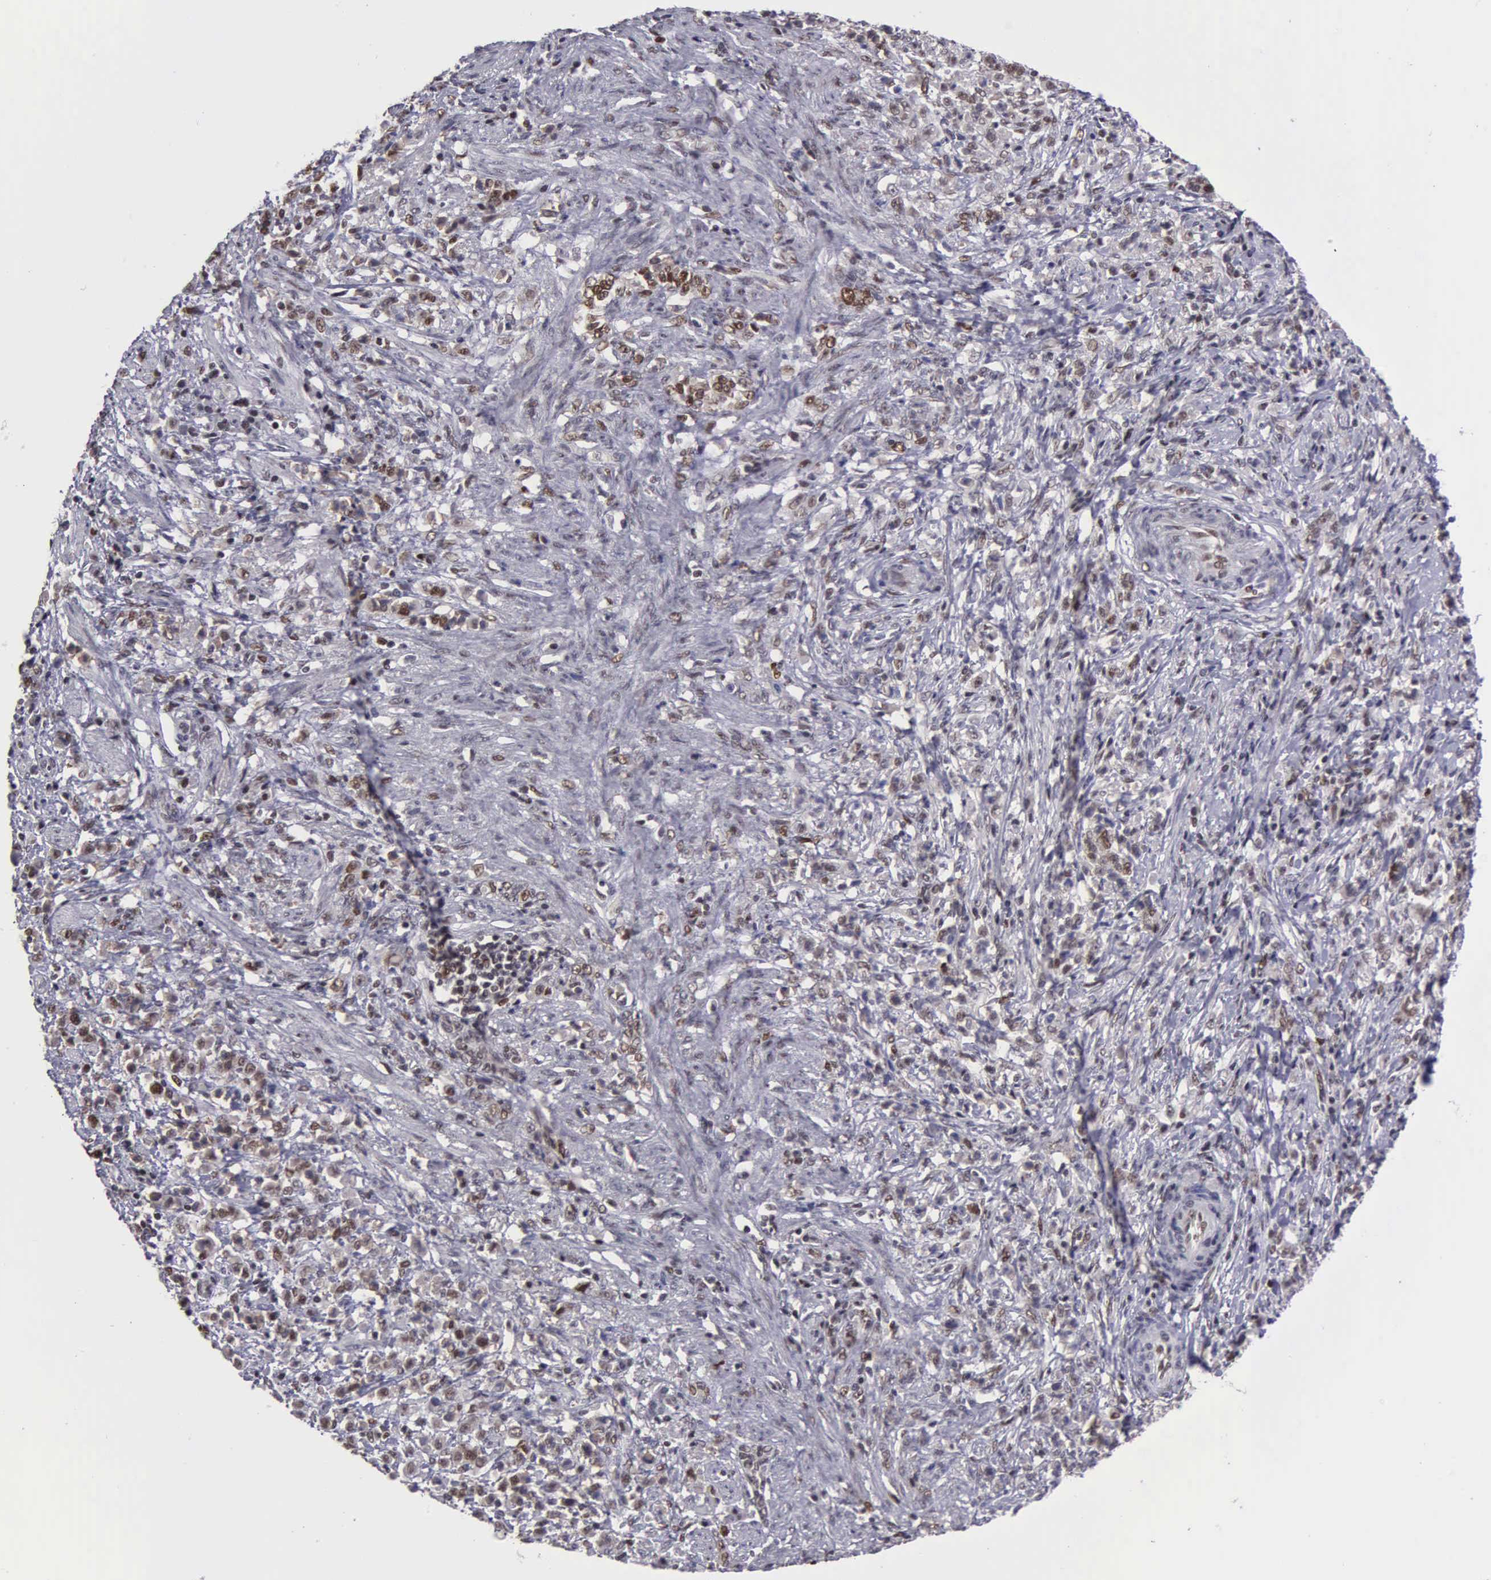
{"staining": {"intensity": "weak", "quantity": "25%-75%", "location": "nuclear"}, "tissue": "stomach cancer", "cell_type": "Tumor cells", "image_type": "cancer", "snomed": [{"axis": "morphology", "description": "Adenocarcinoma, NOS"}, {"axis": "topography", "description": "Stomach, lower"}], "caption": "The image displays immunohistochemical staining of adenocarcinoma (stomach). There is weak nuclear positivity is present in about 25%-75% of tumor cells.", "gene": "UBR7", "patient": {"sex": "male", "age": 88}}